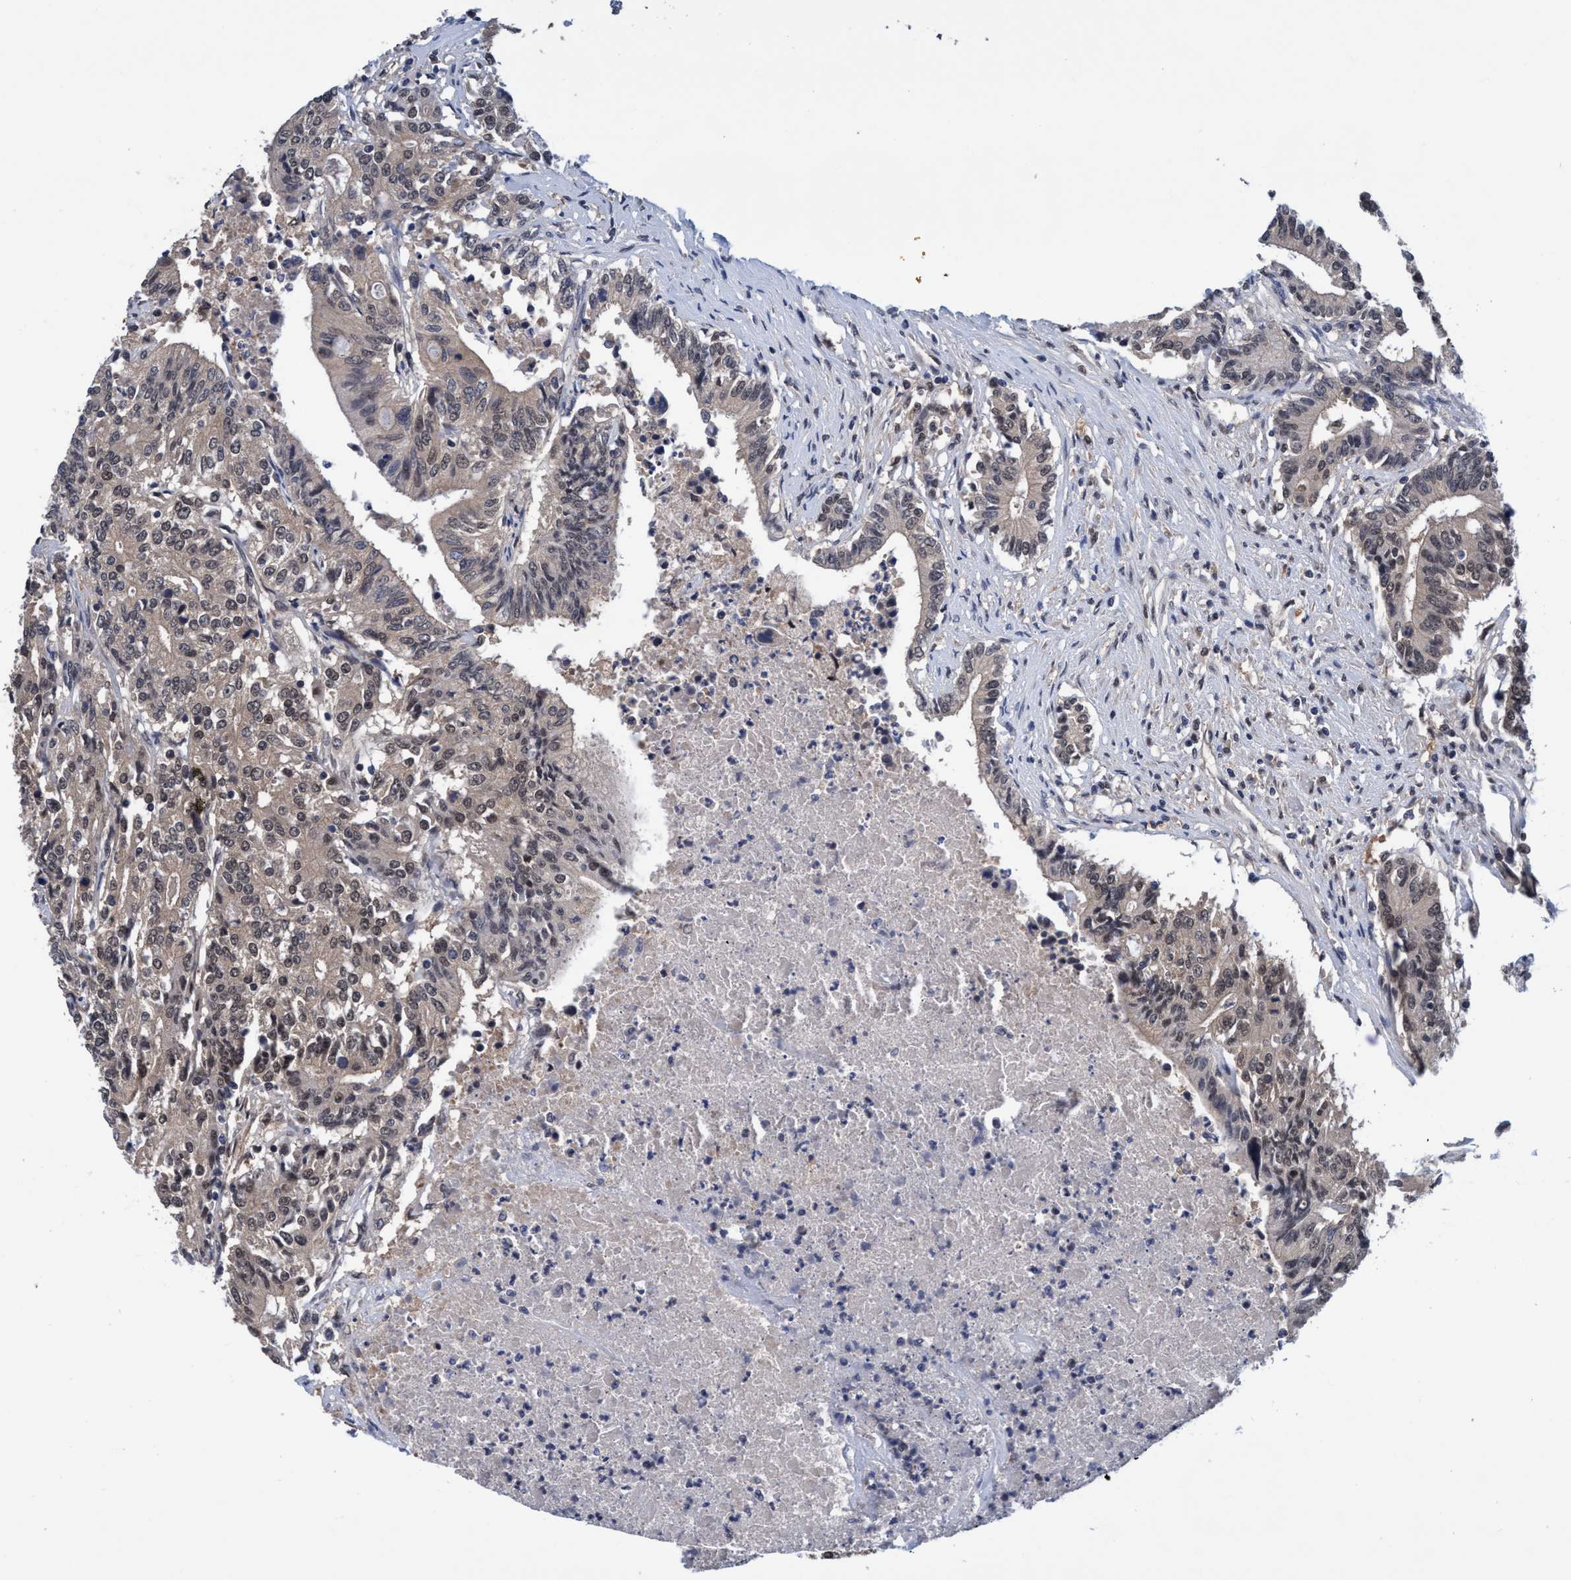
{"staining": {"intensity": "weak", "quantity": "25%-75%", "location": "cytoplasmic/membranous,nuclear"}, "tissue": "colorectal cancer", "cell_type": "Tumor cells", "image_type": "cancer", "snomed": [{"axis": "morphology", "description": "Adenocarcinoma, NOS"}, {"axis": "topography", "description": "Colon"}], "caption": "Human colorectal adenocarcinoma stained with a protein marker reveals weak staining in tumor cells.", "gene": "PSMD12", "patient": {"sex": "female", "age": 77}}